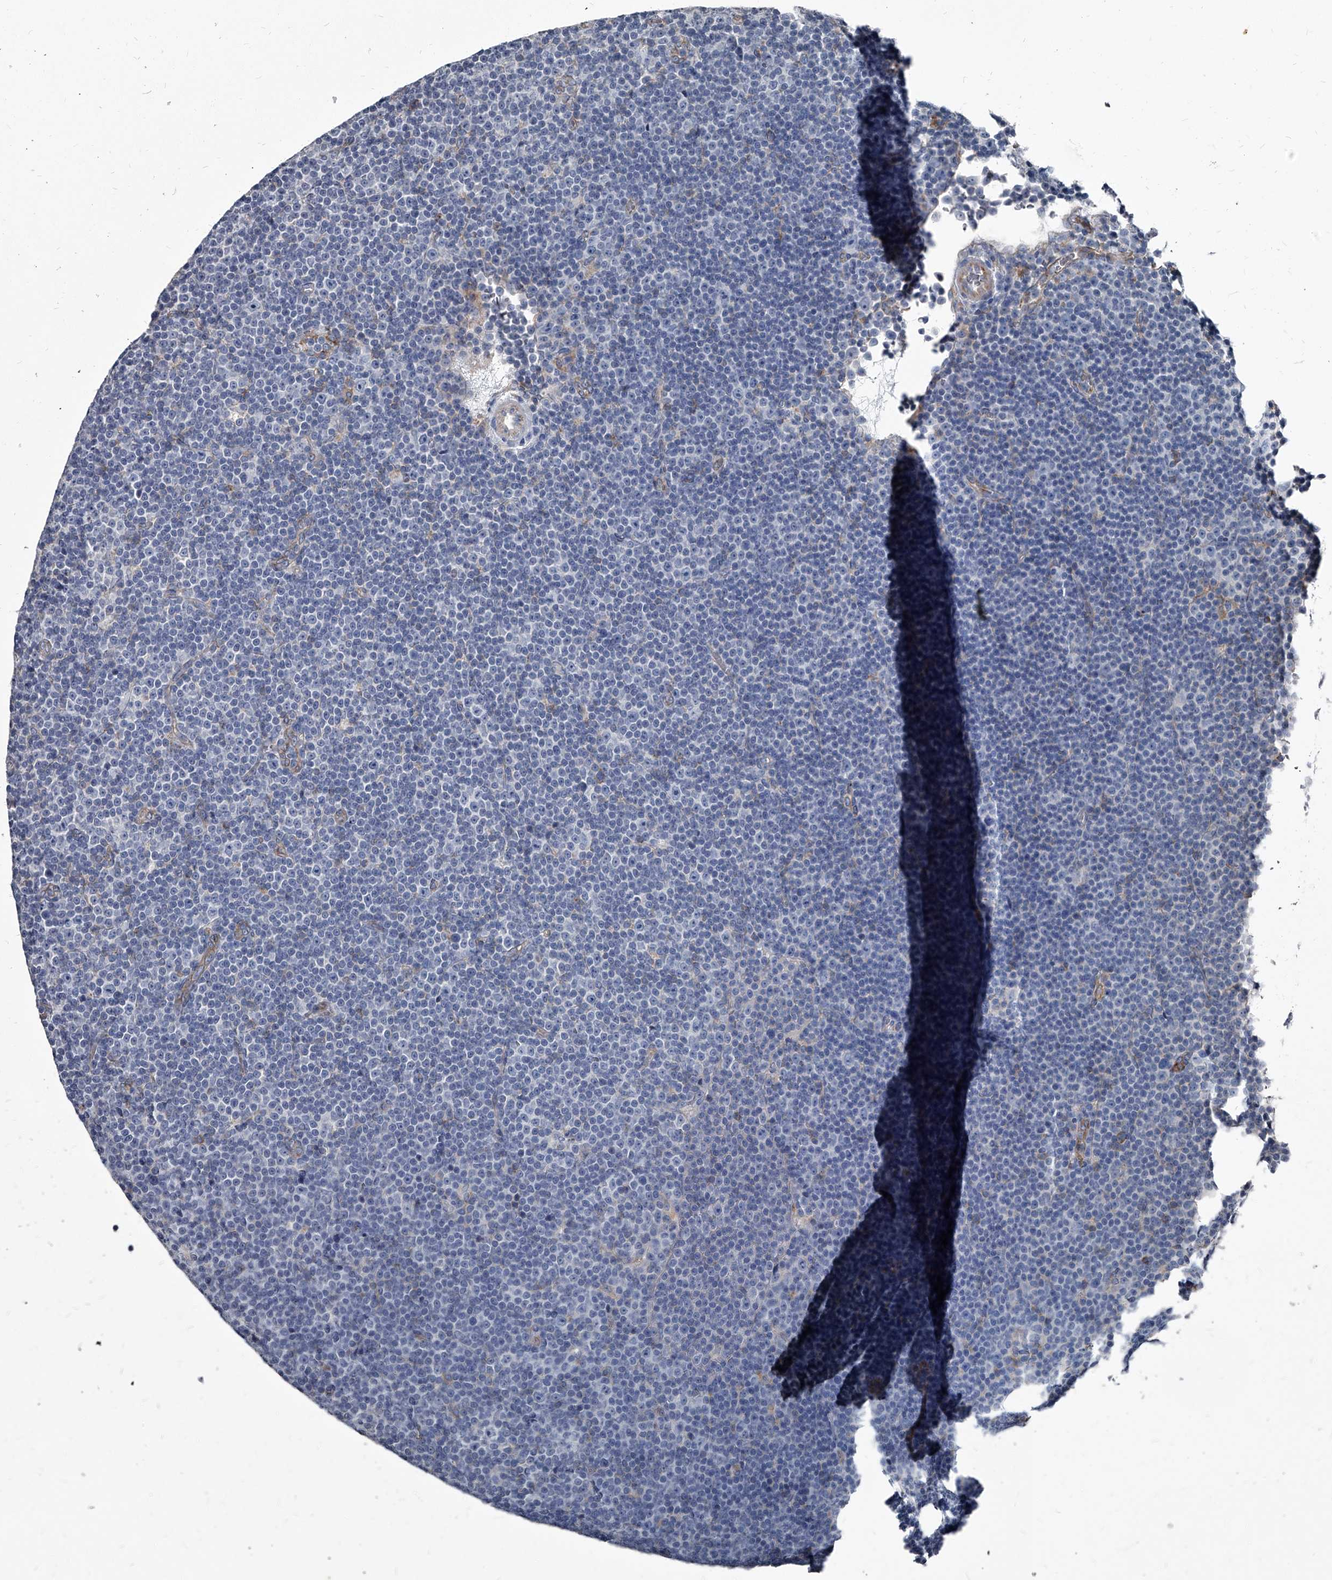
{"staining": {"intensity": "negative", "quantity": "none", "location": "none"}, "tissue": "lymphoma", "cell_type": "Tumor cells", "image_type": "cancer", "snomed": [{"axis": "morphology", "description": "Malignant lymphoma, non-Hodgkin's type, Low grade"}, {"axis": "topography", "description": "Lymph node"}], "caption": "Immunohistochemical staining of human malignant lymphoma, non-Hodgkin's type (low-grade) exhibits no significant positivity in tumor cells. (DAB immunohistochemistry (IHC) visualized using brightfield microscopy, high magnification).", "gene": "PGLYRP3", "patient": {"sex": "female", "age": 67}}